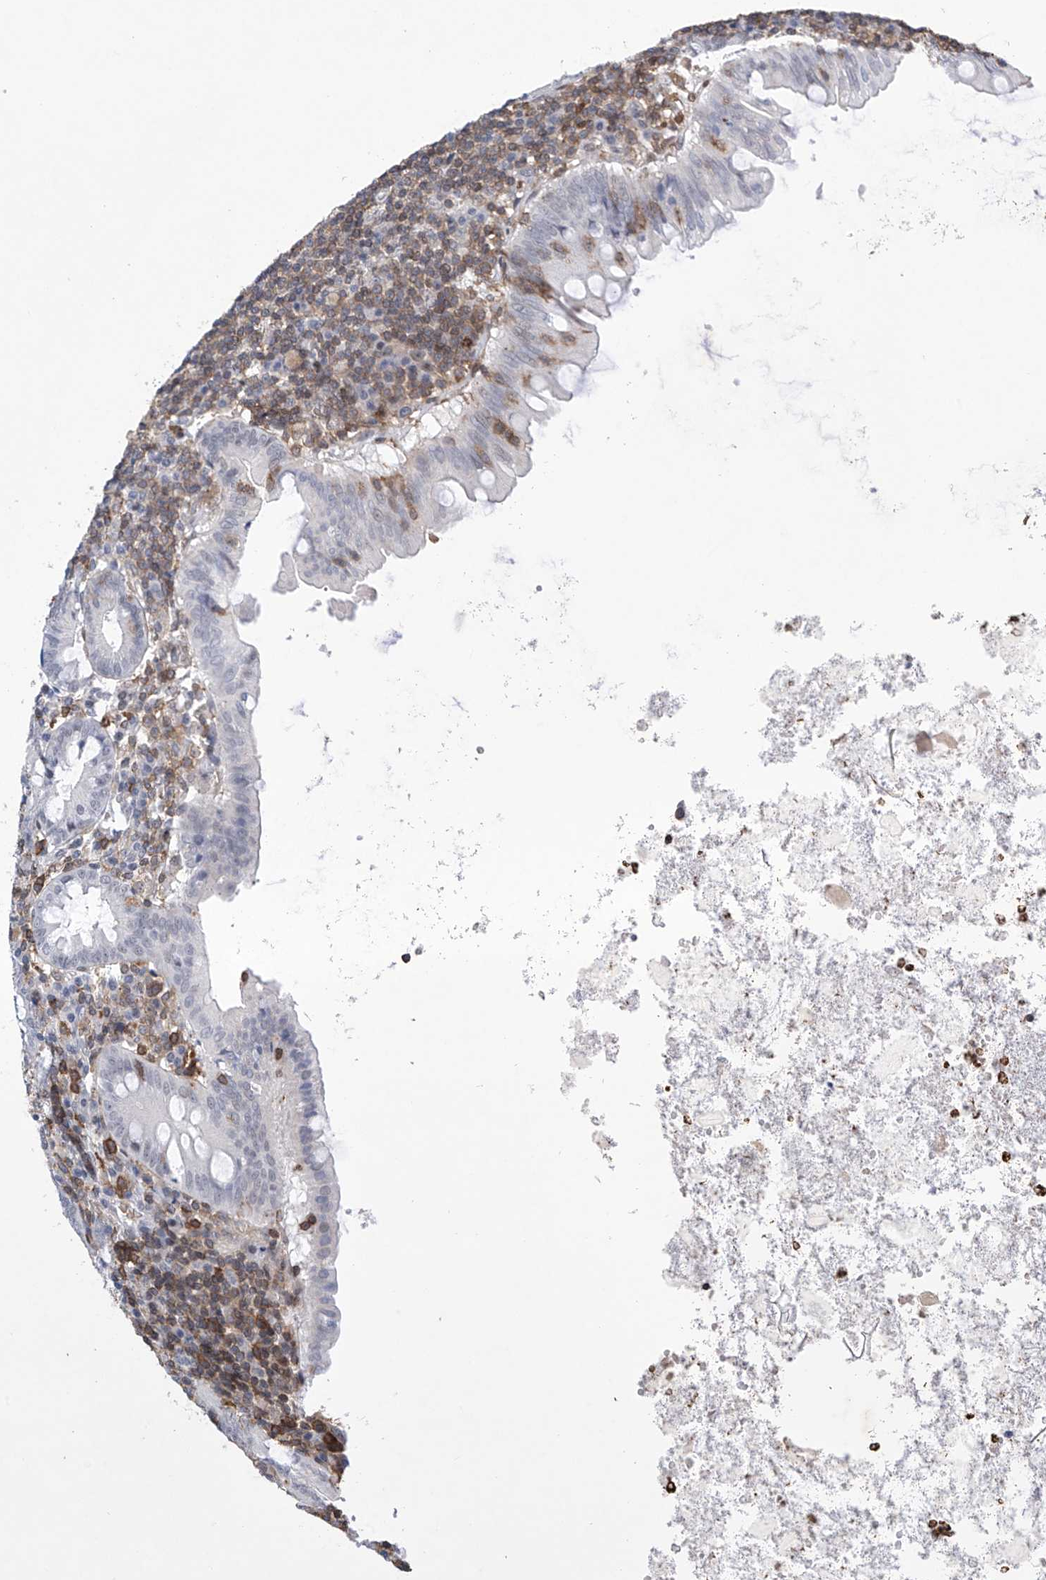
{"staining": {"intensity": "negative", "quantity": "none", "location": "none"}, "tissue": "appendix", "cell_type": "Glandular cells", "image_type": "normal", "snomed": [{"axis": "morphology", "description": "Normal tissue, NOS"}, {"axis": "topography", "description": "Appendix"}], "caption": "Immunohistochemistry photomicrograph of normal appendix: appendix stained with DAB (3,3'-diaminobenzidine) reveals no significant protein expression in glandular cells. Brightfield microscopy of immunohistochemistry stained with DAB (brown) and hematoxylin (blue), captured at high magnification.", "gene": "MSL3", "patient": {"sex": "female", "age": 54}}